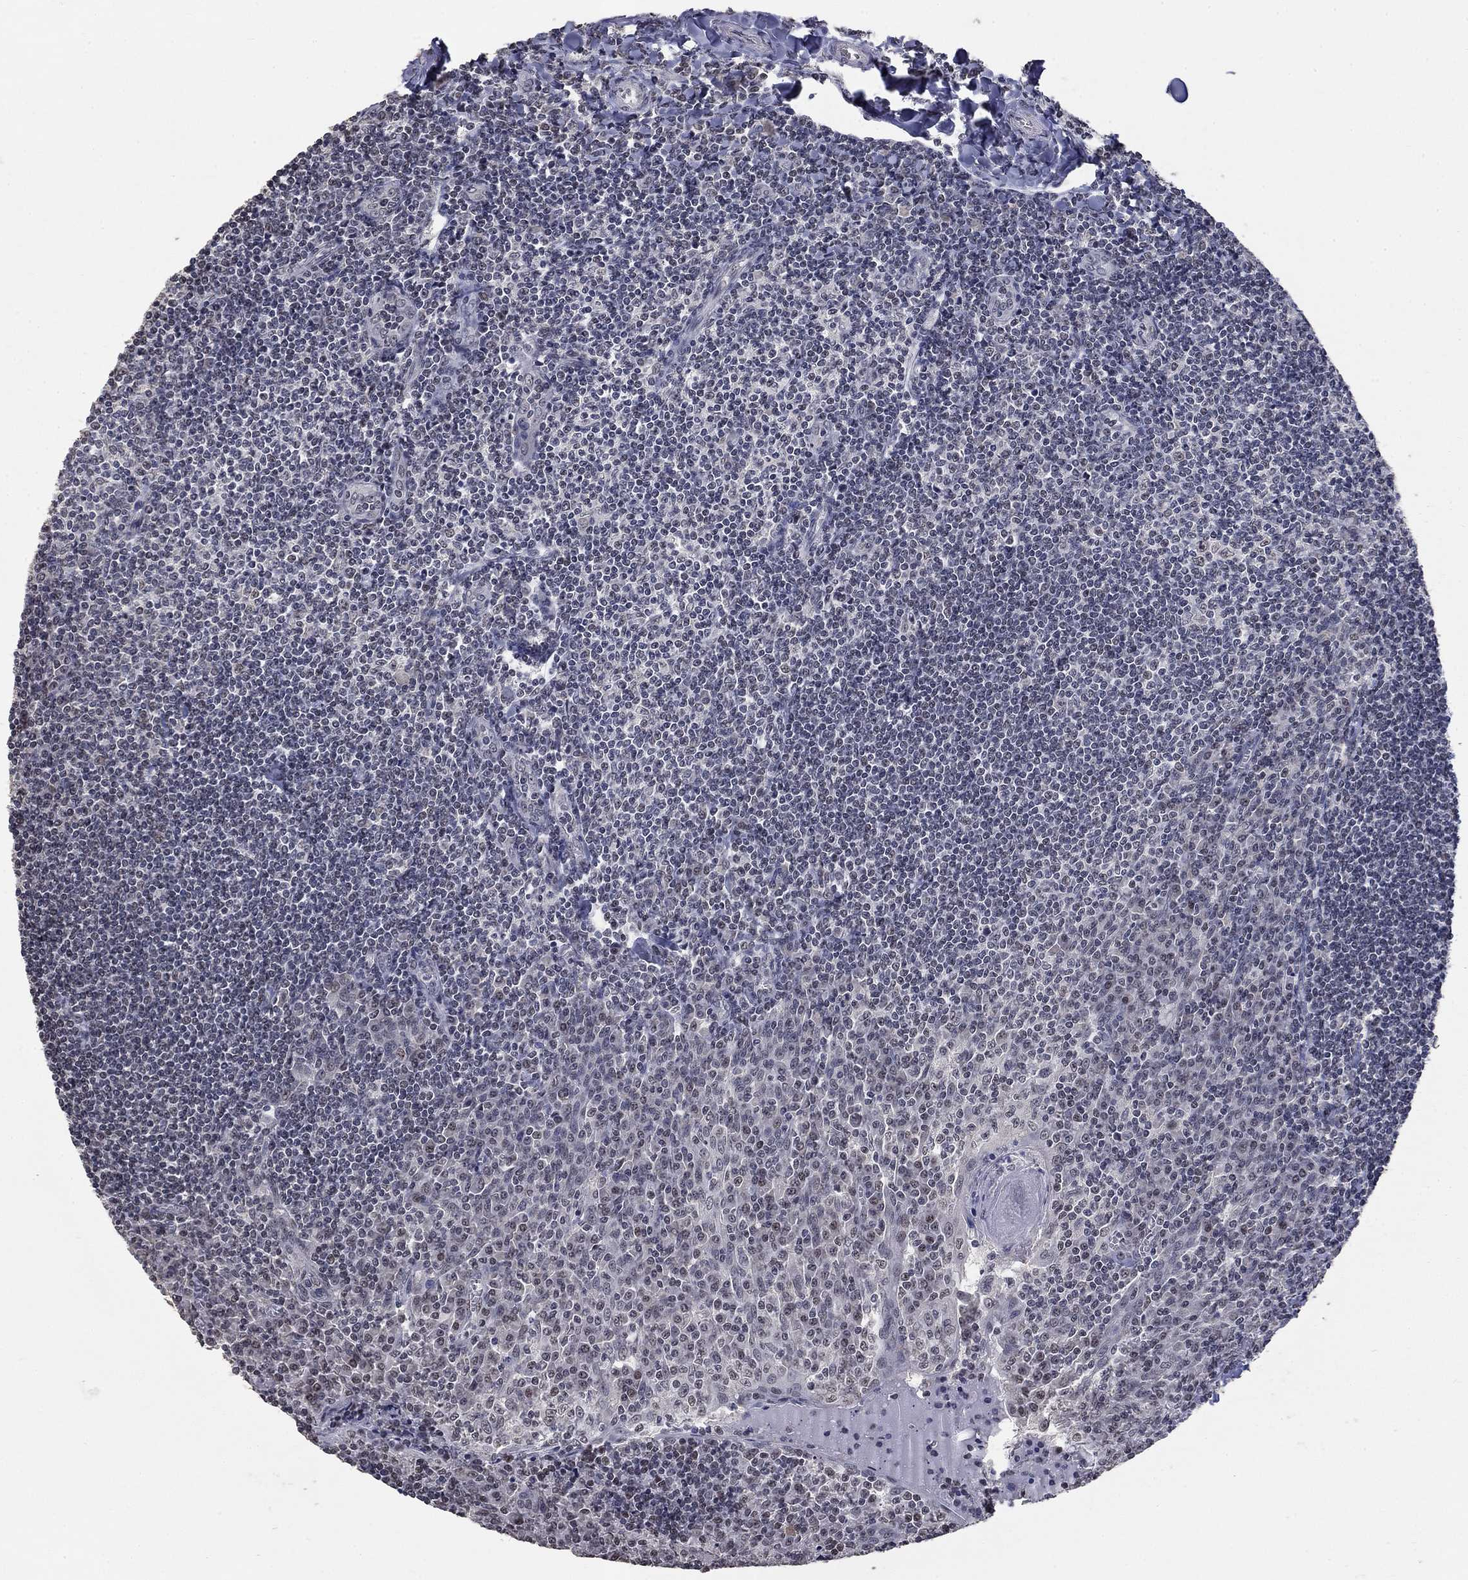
{"staining": {"intensity": "negative", "quantity": "none", "location": "none"}, "tissue": "tonsil", "cell_type": "Germinal center cells", "image_type": "normal", "snomed": [{"axis": "morphology", "description": "Normal tissue, NOS"}, {"axis": "topography", "description": "Tonsil"}], "caption": "Benign tonsil was stained to show a protein in brown. There is no significant positivity in germinal center cells. The staining was performed using DAB to visualize the protein expression in brown, while the nuclei were stained in blue with hematoxylin (Magnification: 20x).", "gene": "SPATA33", "patient": {"sex": "female", "age": 12}}